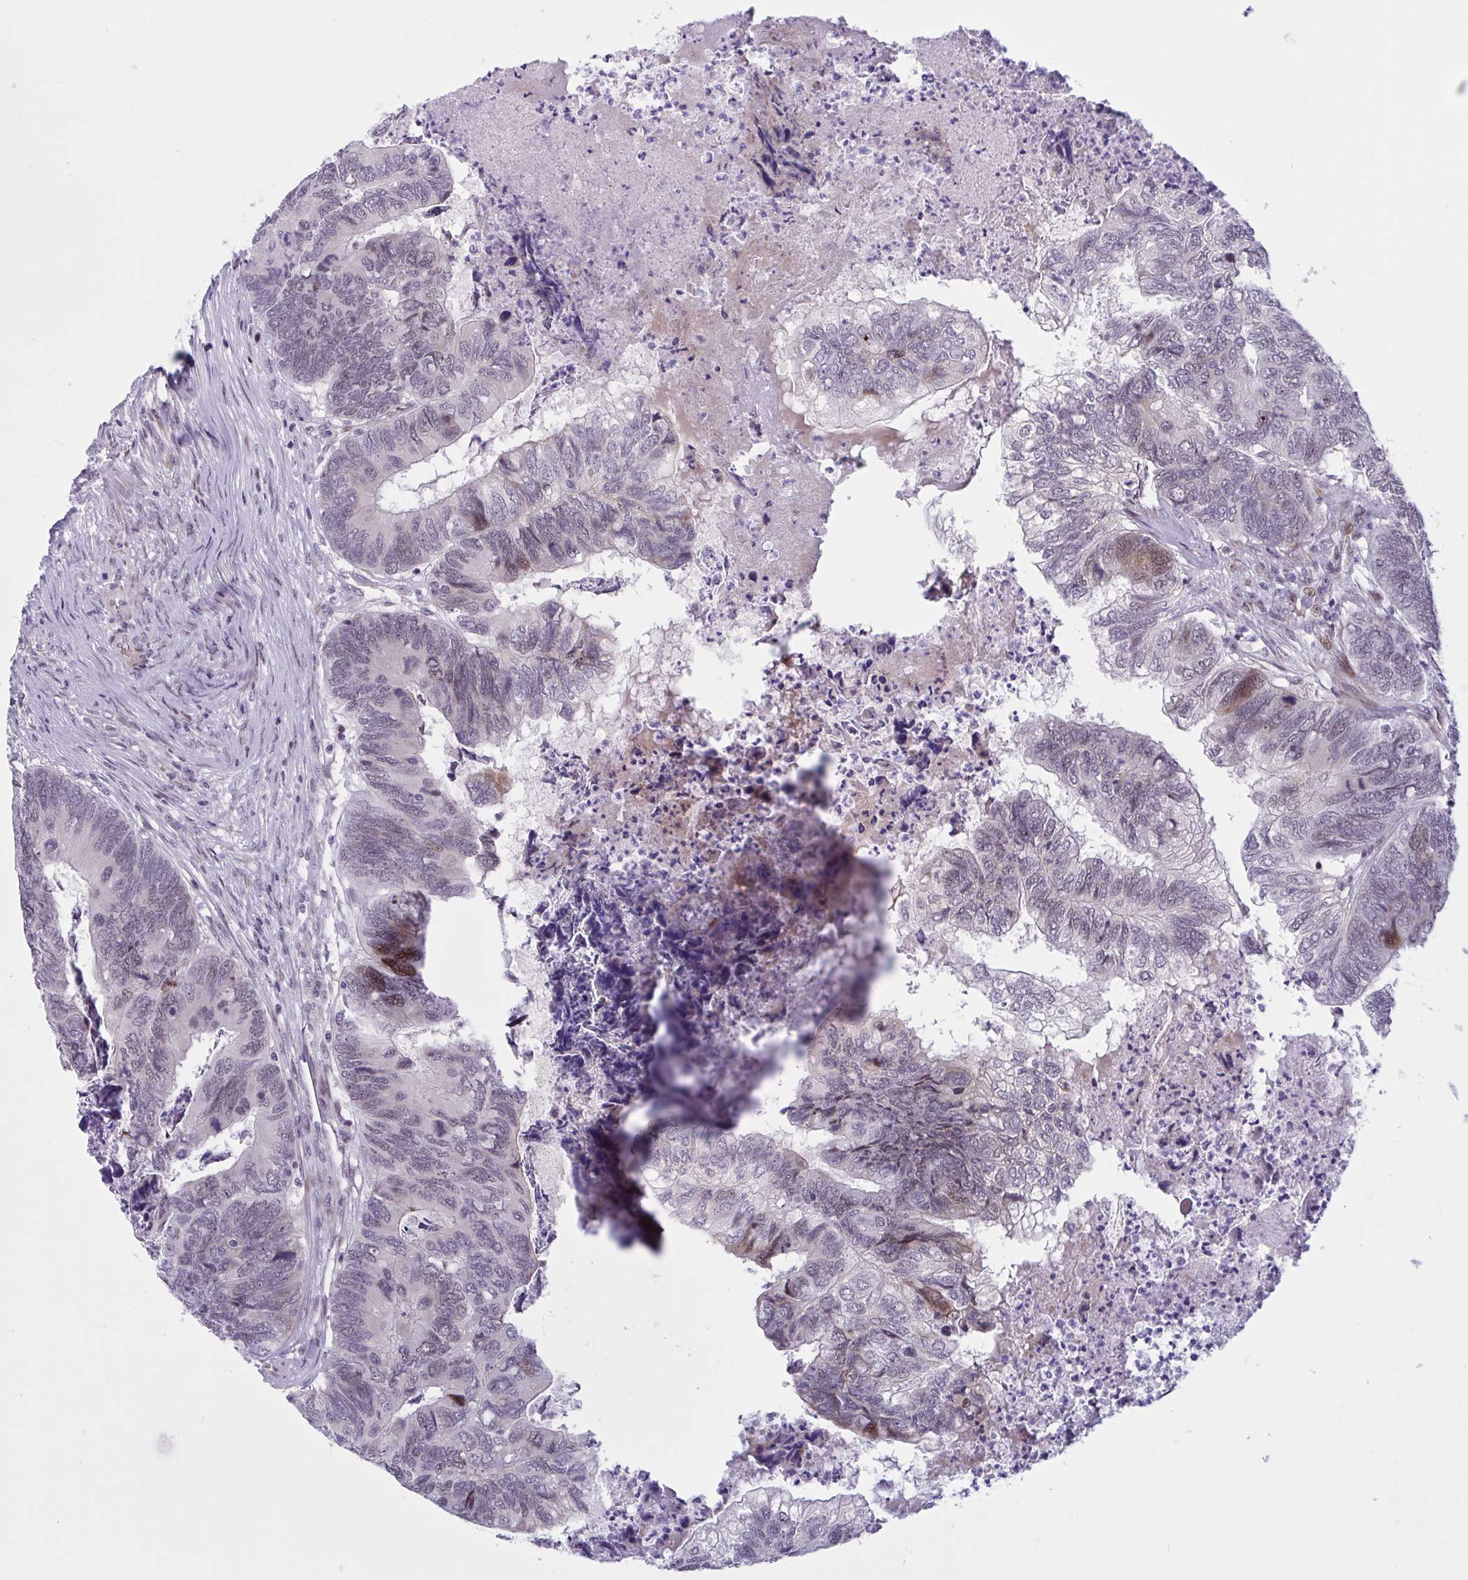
{"staining": {"intensity": "moderate", "quantity": "<25%", "location": "nuclear"}, "tissue": "colorectal cancer", "cell_type": "Tumor cells", "image_type": "cancer", "snomed": [{"axis": "morphology", "description": "Adenocarcinoma, NOS"}, {"axis": "topography", "description": "Colon"}], "caption": "A brown stain labels moderate nuclear staining of a protein in human adenocarcinoma (colorectal) tumor cells.", "gene": "RBL1", "patient": {"sex": "female", "age": 67}}